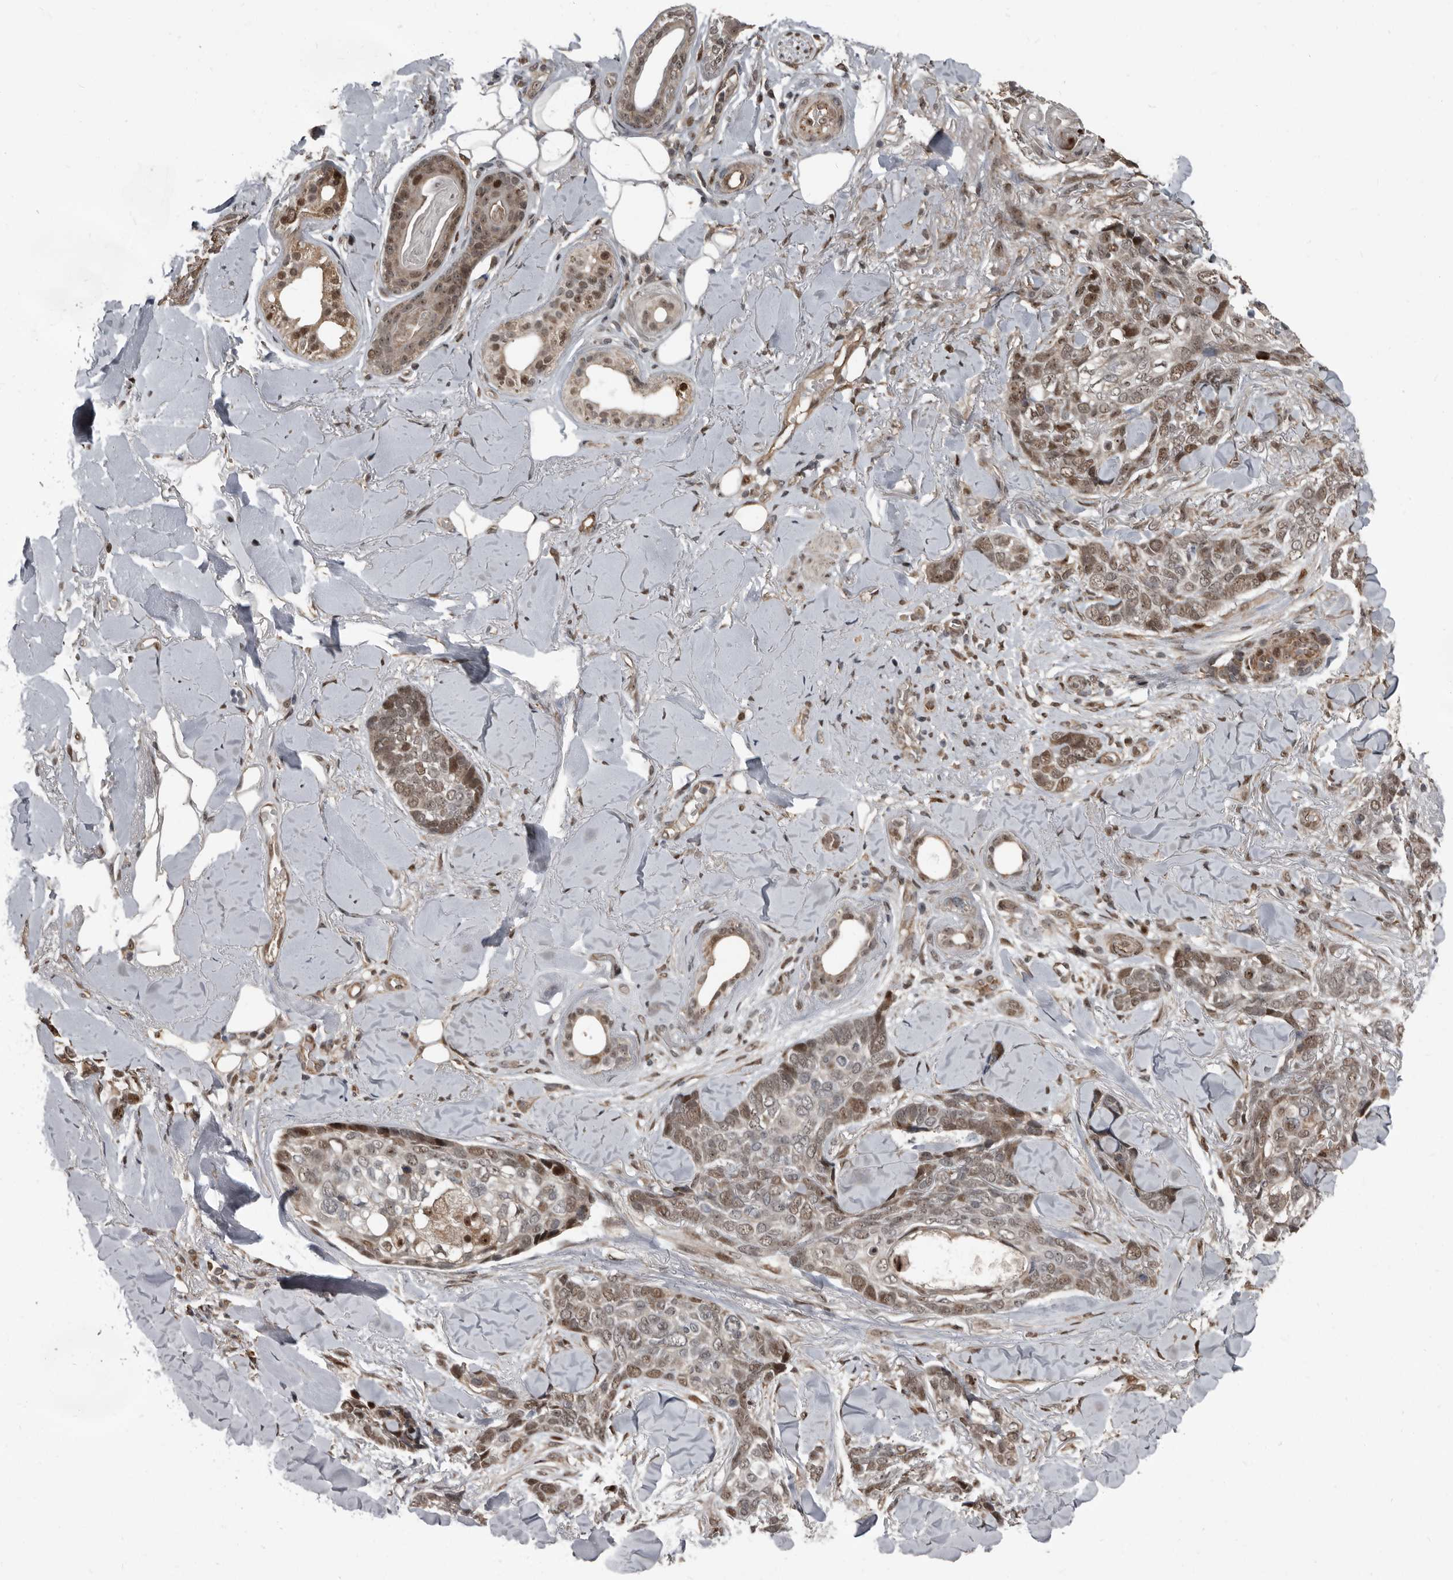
{"staining": {"intensity": "moderate", "quantity": ">75%", "location": "cytoplasmic/membranous,nuclear"}, "tissue": "skin cancer", "cell_type": "Tumor cells", "image_type": "cancer", "snomed": [{"axis": "morphology", "description": "Basal cell carcinoma"}, {"axis": "topography", "description": "Skin"}], "caption": "DAB (3,3'-diaminobenzidine) immunohistochemical staining of basal cell carcinoma (skin) exhibits moderate cytoplasmic/membranous and nuclear protein staining in about >75% of tumor cells.", "gene": "CHD1L", "patient": {"sex": "female", "age": 82}}